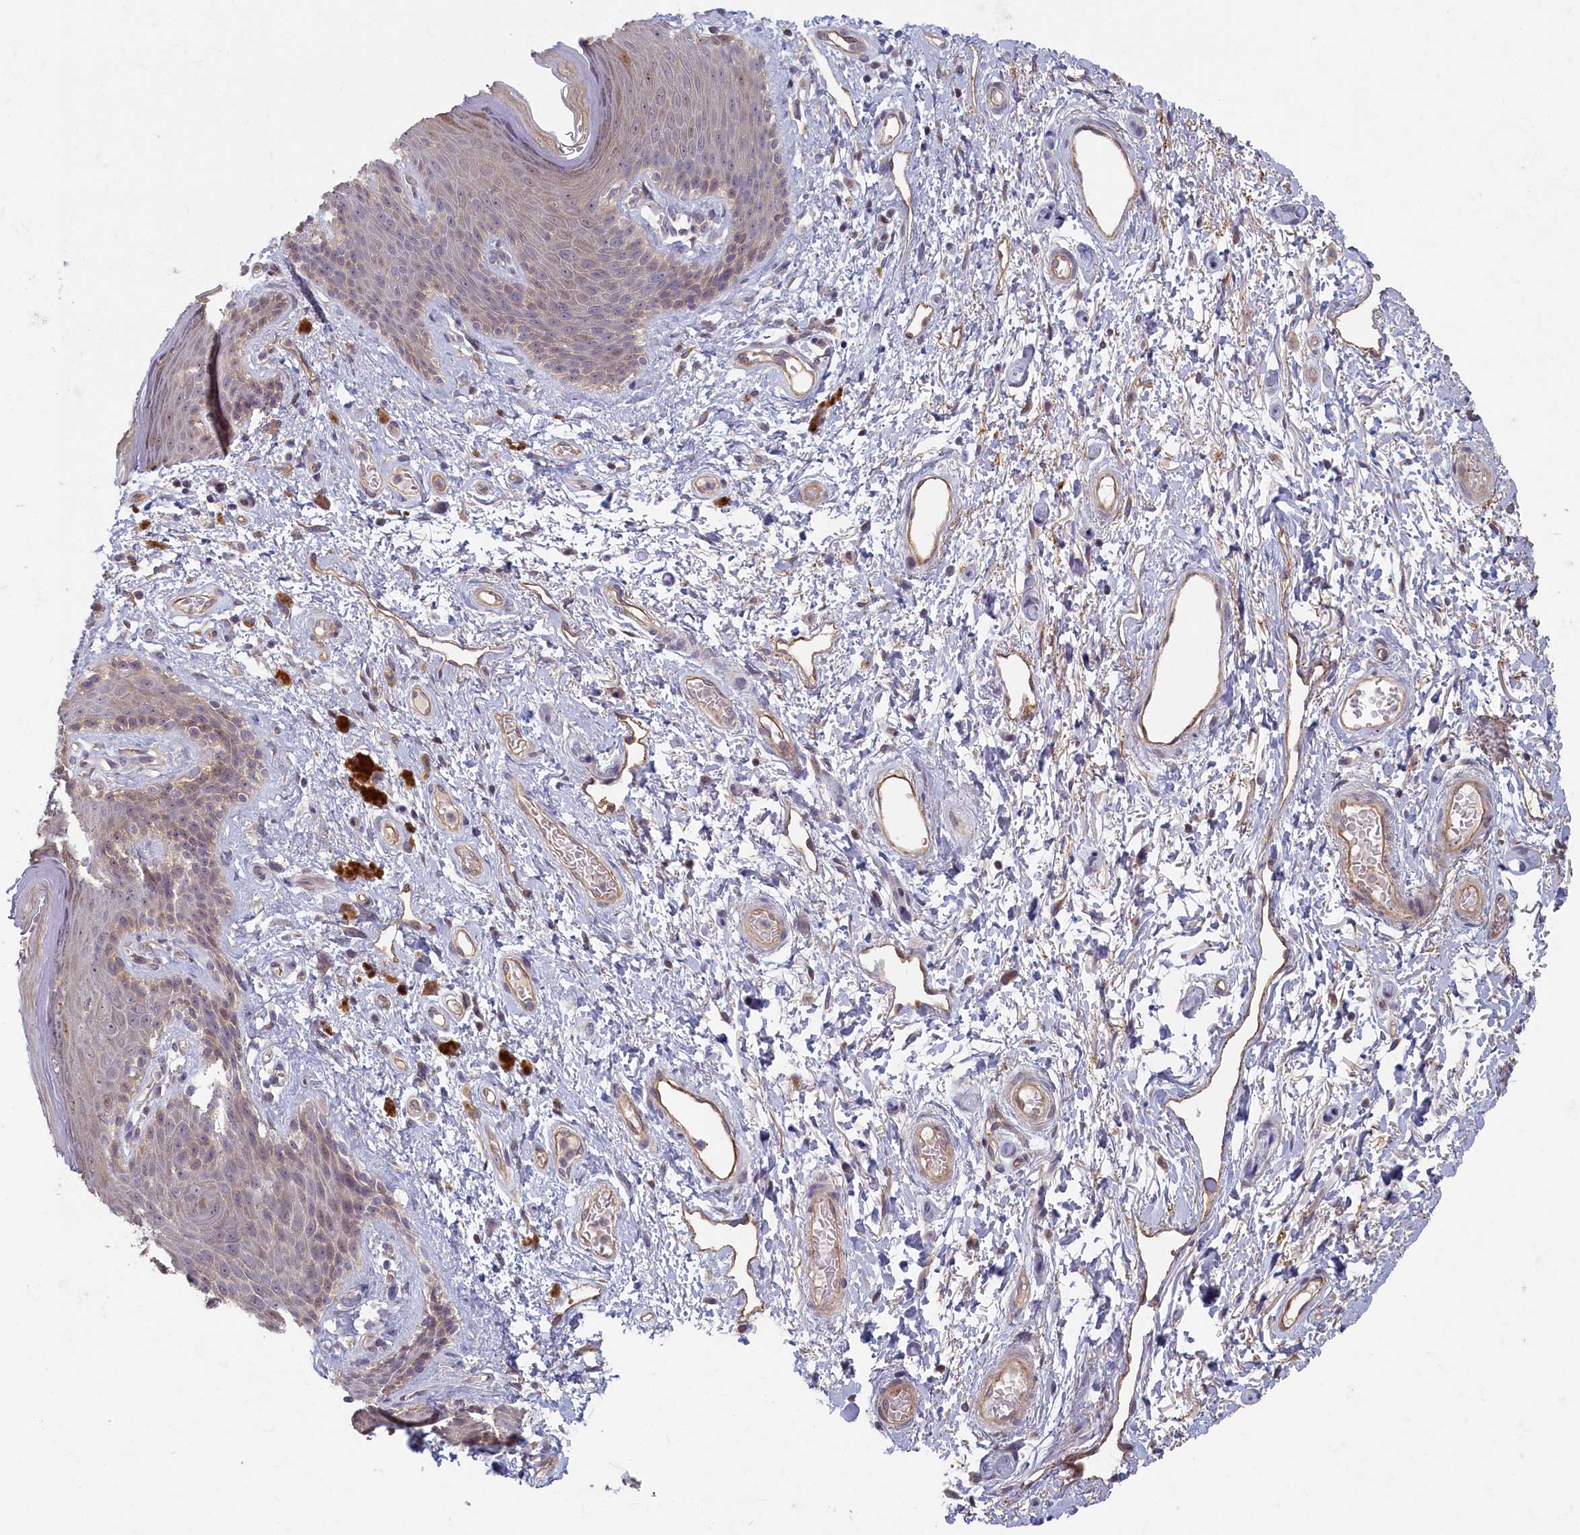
{"staining": {"intensity": "weak", "quantity": "<25%", "location": "nuclear"}, "tissue": "skin", "cell_type": "Epidermal cells", "image_type": "normal", "snomed": [{"axis": "morphology", "description": "Normal tissue, NOS"}, {"axis": "topography", "description": "Anal"}], "caption": "Epidermal cells are negative for brown protein staining in unremarkable skin. (DAB (3,3'-diaminobenzidine) immunohistochemistry with hematoxylin counter stain).", "gene": "INTS4", "patient": {"sex": "female", "age": 46}}